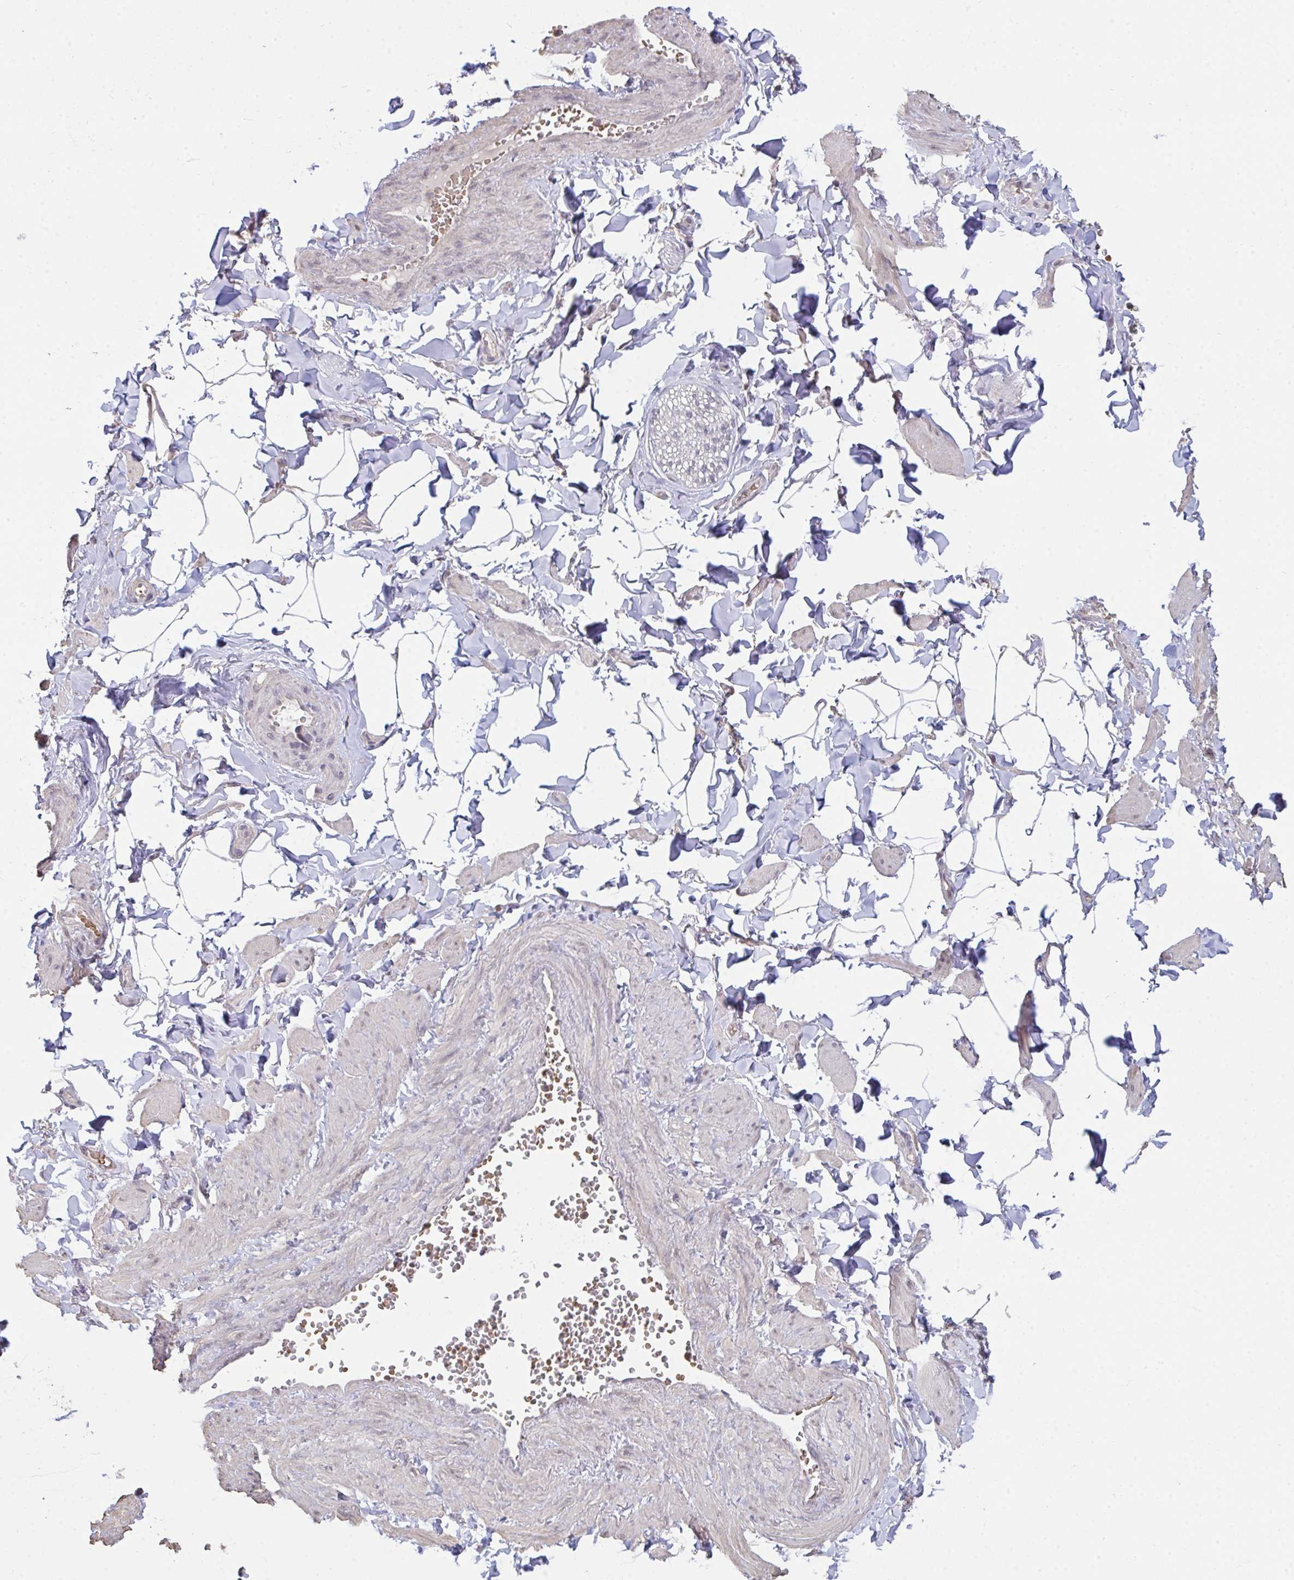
{"staining": {"intensity": "negative", "quantity": "none", "location": "none"}, "tissue": "adipose tissue", "cell_type": "Adipocytes", "image_type": "normal", "snomed": [{"axis": "morphology", "description": "Normal tissue, NOS"}, {"axis": "topography", "description": "Epididymis"}, {"axis": "topography", "description": "Peripheral nerve tissue"}], "caption": "Immunohistochemistry (IHC) photomicrograph of benign adipose tissue stained for a protein (brown), which demonstrates no expression in adipocytes. (Stains: DAB immunohistochemistry (IHC) with hematoxylin counter stain, Microscopy: brightfield microscopy at high magnification).", "gene": "SAP30", "patient": {"sex": "male", "age": 32}}